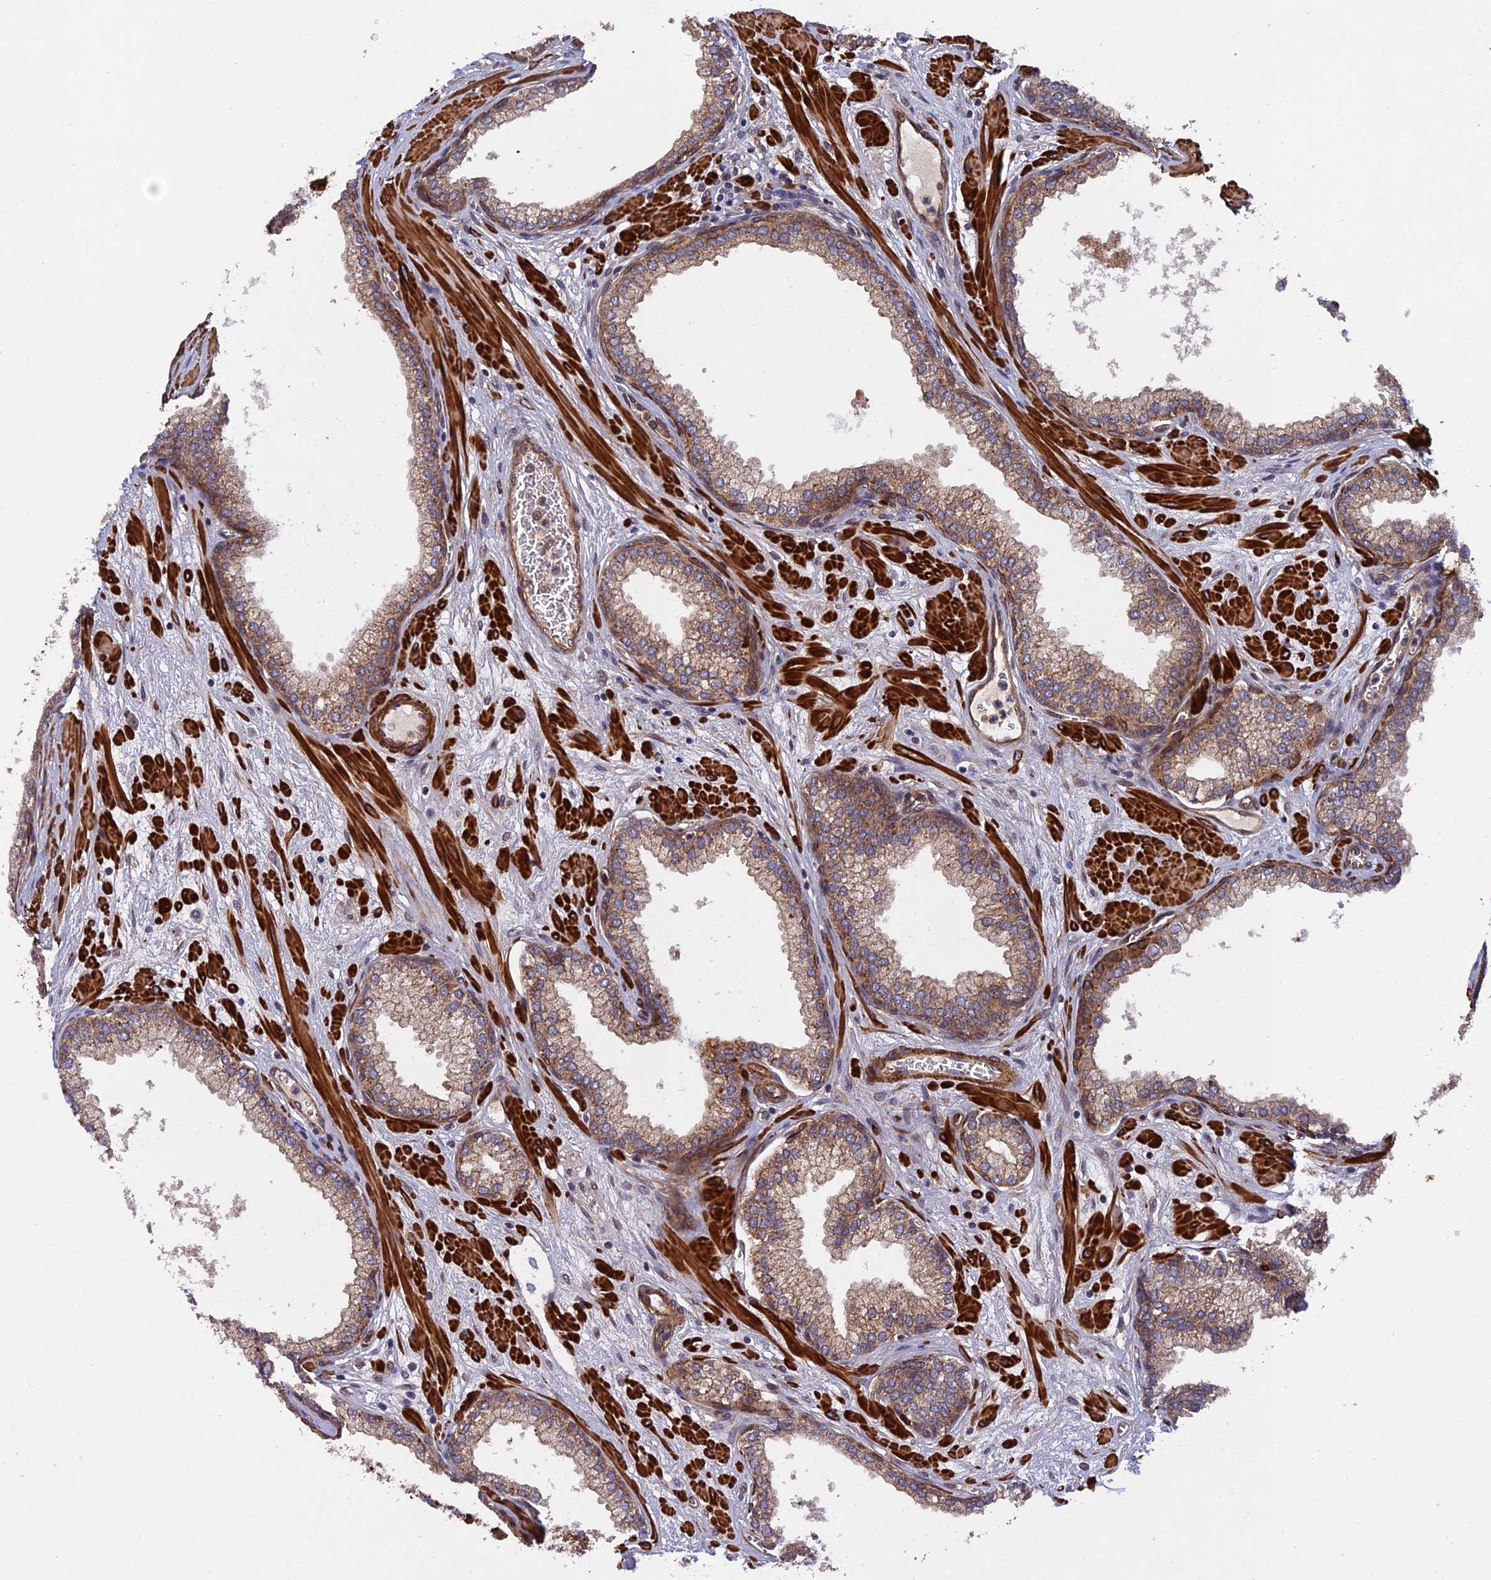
{"staining": {"intensity": "moderate", "quantity": ">75%", "location": "cytoplasmic/membranous"}, "tissue": "prostate", "cell_type": "Glandular cells", "image_type": "normal", "snomed": [{"axis": "morphology", "description": "Normal tissue, NOS"}, {"axis": "morphology", "description": "Urothelial carcinoma, Low grade"}, {"axis": "topography", "description": "Urinary bladder"}, {"axis": "topography", "description": "Prostate"}], "caption": "A micrograph showing moderate cytoplasmic/membranous expression in approximately >75% of glandular cells in unremarkable prostate, as visualized by brown immunohistochemical staining.", "gene": "RALGAPA2", "patient": {"sex": "male", "age": 60}}